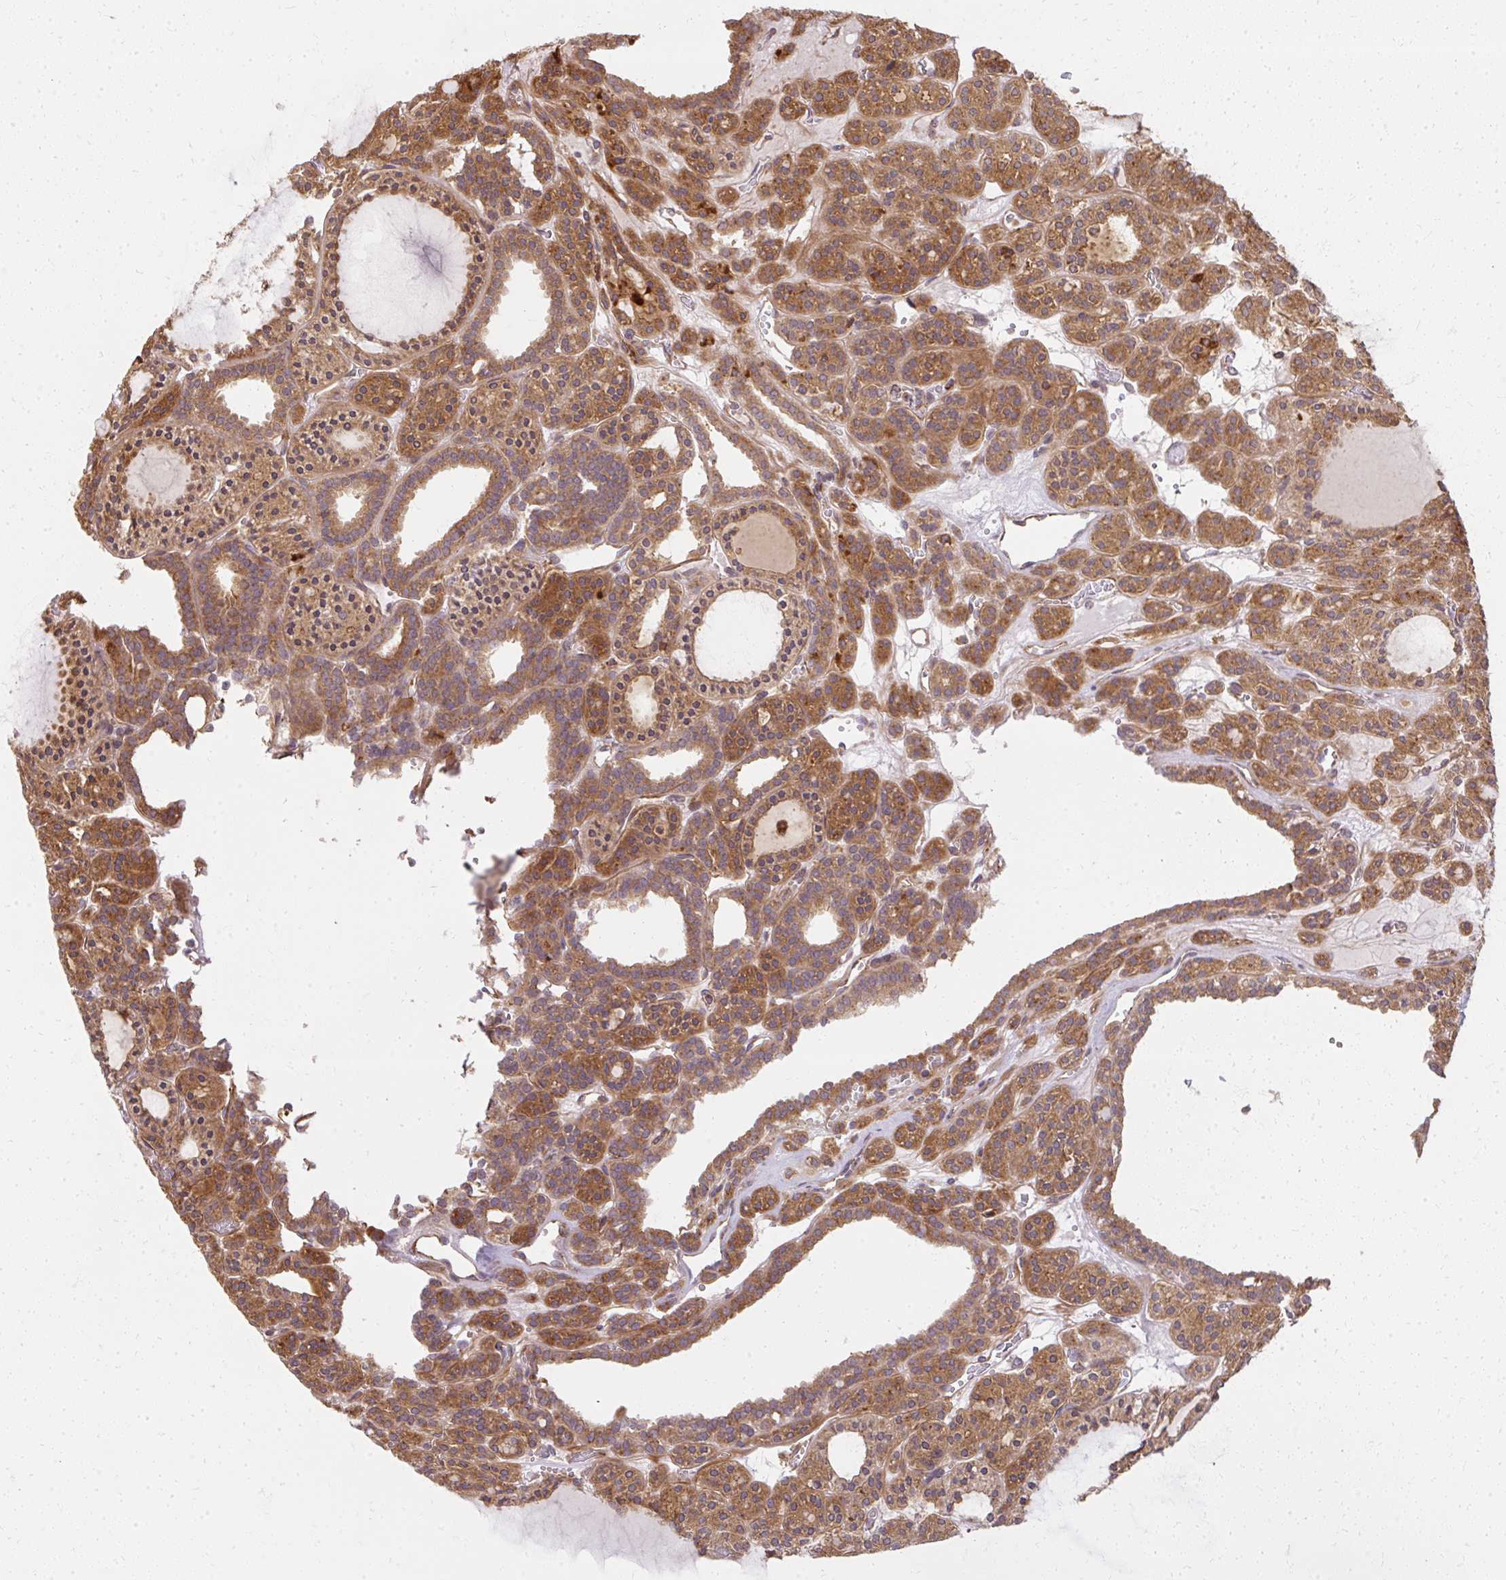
{"staining": {"intensity": "moderate", "quantity": ">75%", "location": "cytoplasmic/membranous"}, "tissue": "thyroid cancer", "cell_type": "Tumor cells", "image_type": "cancer", "snomed": [{"axis": "morphology", "description": "Follicular adenoma carcinoma, NOS"}, {"axis": "topography", "description": "Thyroid gland"}], "caption": "Approximately >75% of tumor cells in human thyroid cancer (follicular adenoma carcinoma) reveal moderate cytoplasmic/membranous protein positivity as visualized by brown immunohistochemical staining.", "gene": "GNS", "patient": {"sex": "female", "age": 63}}